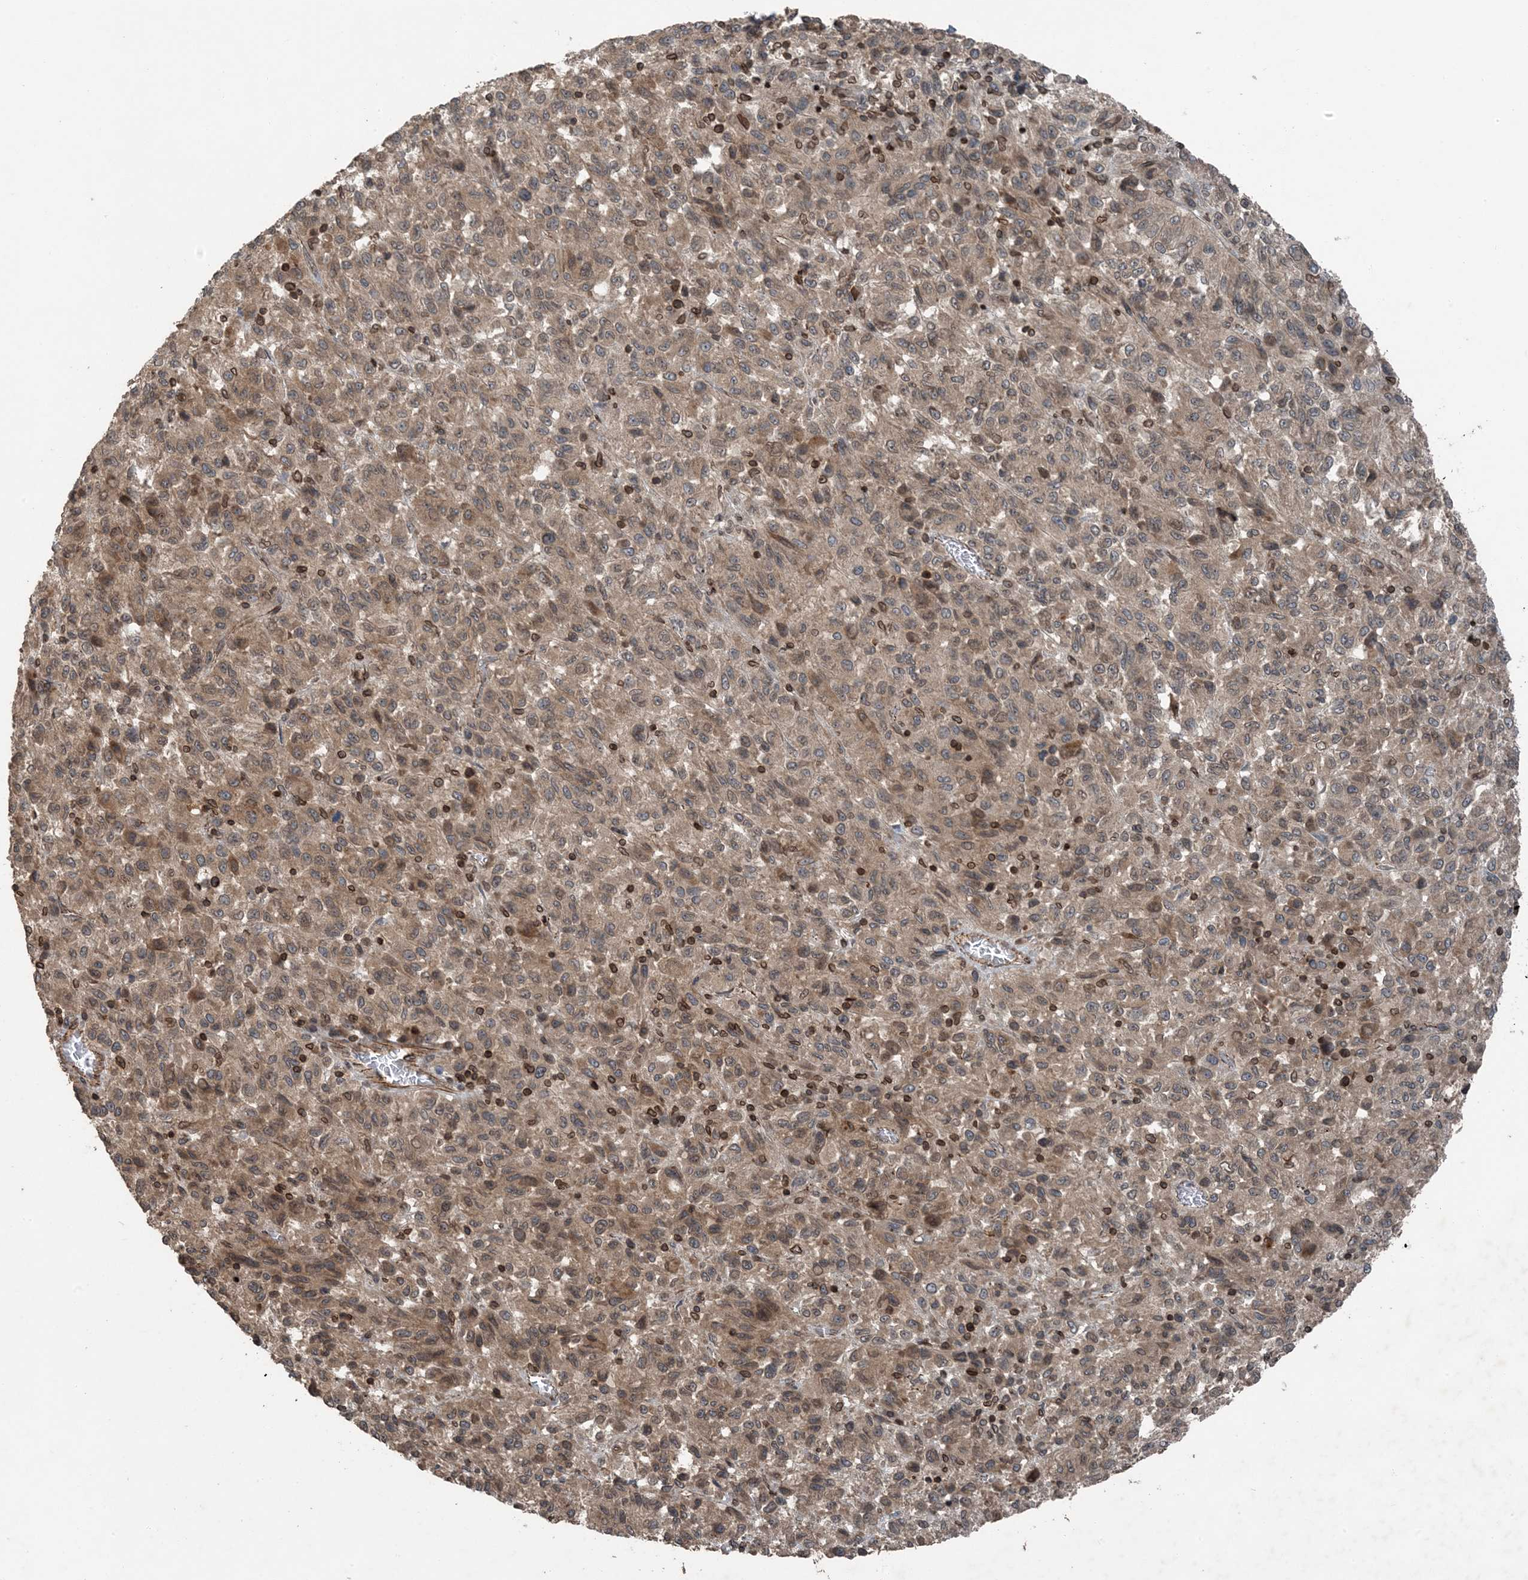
{"staining": {"intensity": "weak", "quantity": ">75%", "location": "cytoplasmic/membranous,nuclear"}, "tissue": "melanoma", "cell_type": "Tumor cells", "image_type": "cancer", "snomed": [{"axis": "morphology", "description": "Malignant melanoma, Metastatic site"}, {"axis": "topography", "description": "Lung"}], "caption": "Immunohistochemistry of malignant melanoma (metastatic site) exhibits low levels of weak cytoplasmic/membranous and nuclear staining in about >75% of tumor cells.", "gene": "ZFAND2B", "patient": {"sex": "male", "age": 64}}